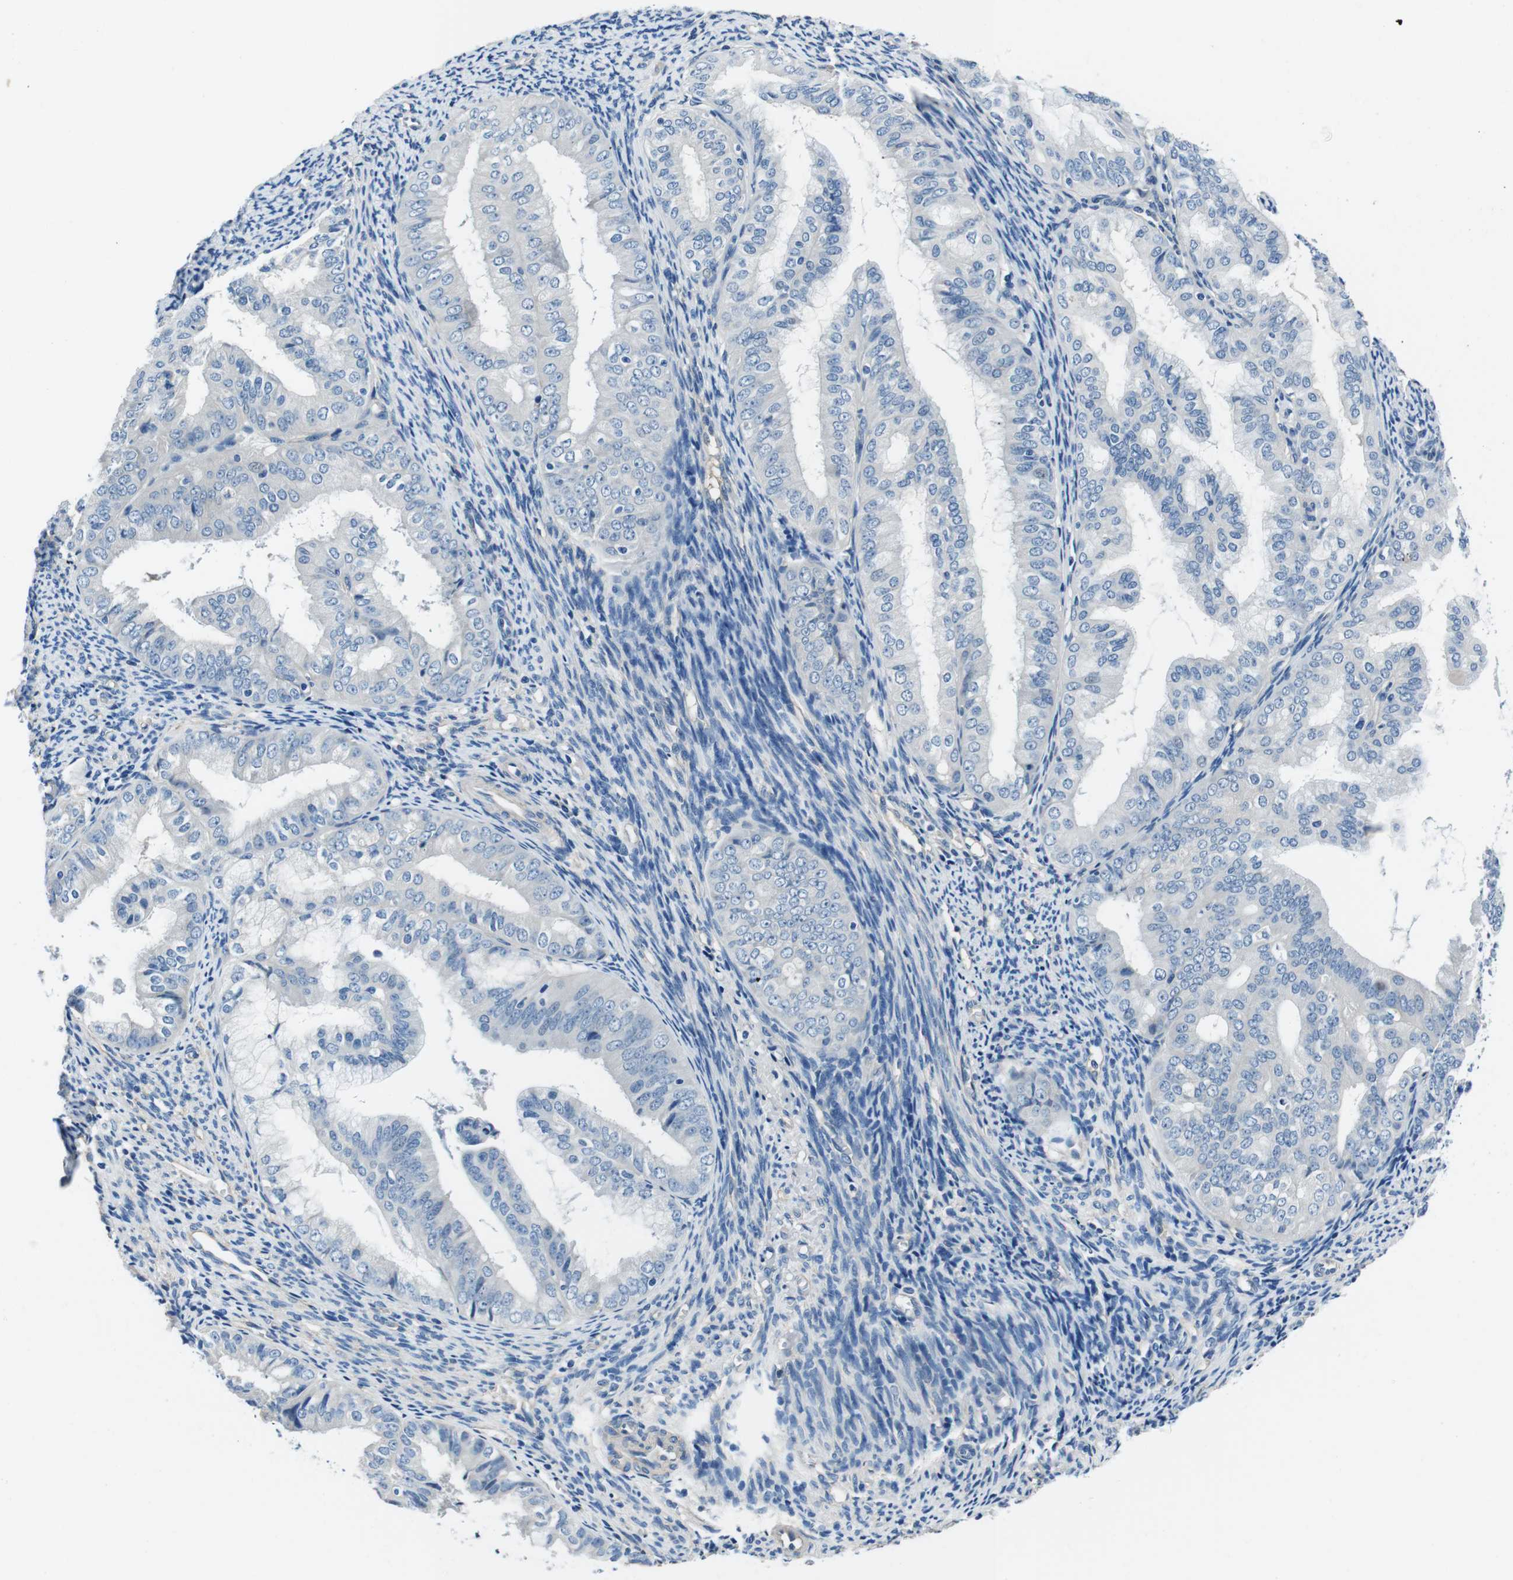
{"staining": {"intensity": "negative", "quantity": "none", "location": "none"}, "tissue": "endometrial cancer", "cell_type": "Tumor cells", "image_type": "cancer", "snomed": [{"axis": "morphology", "description": "Adenocarcinoma, NOS"}, {"axis": "topography", "description": "Endometrium"}], "caption": "Tumor cells show no significant protein positivity in endometrial cancer.", "gene": "CASQ1", "patient": {"sex": "female", "age": 63}}